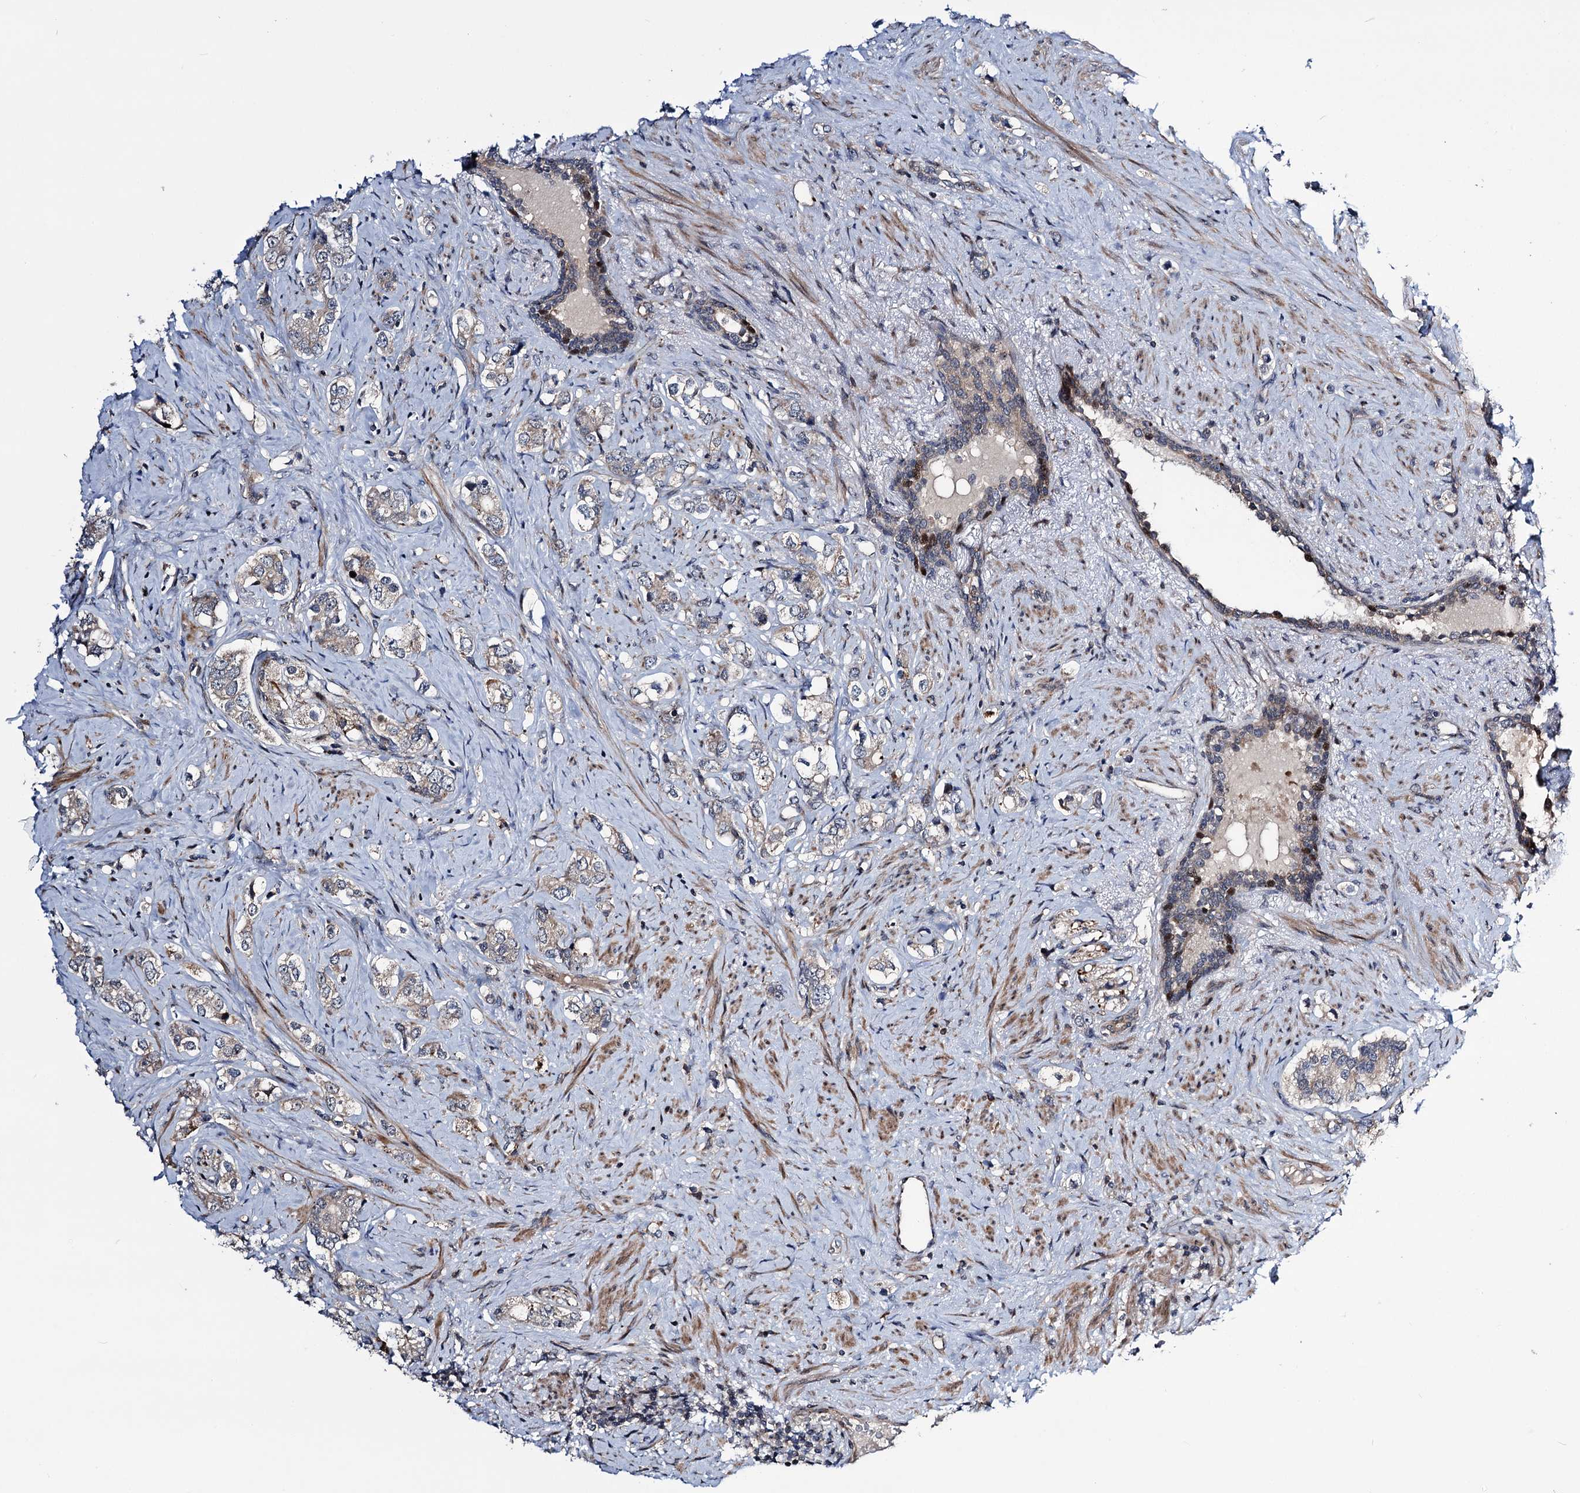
{"staining": {"intensity": "weak", "quantity": "25%-75%", "location": "cytoplasmic/membranous"}, "tissue": "prostate cancer", "cell_type": "Tumor cells", "image_type": "cancer", "snomed": [{"axis": "morphology", "description": "Adenocarcinoma, High grade"}, {"axis": "topography", "description": "Prostate"}], "caption": "Immunohistochemical staining of human prostate high-grade adenocarcinoma displays low levels of weak cytoplasmic/membranous positivity in about 25%-75% of tumor cells.", "gene": "UBR1", "patient": {"sex": "male", "age": 63}}